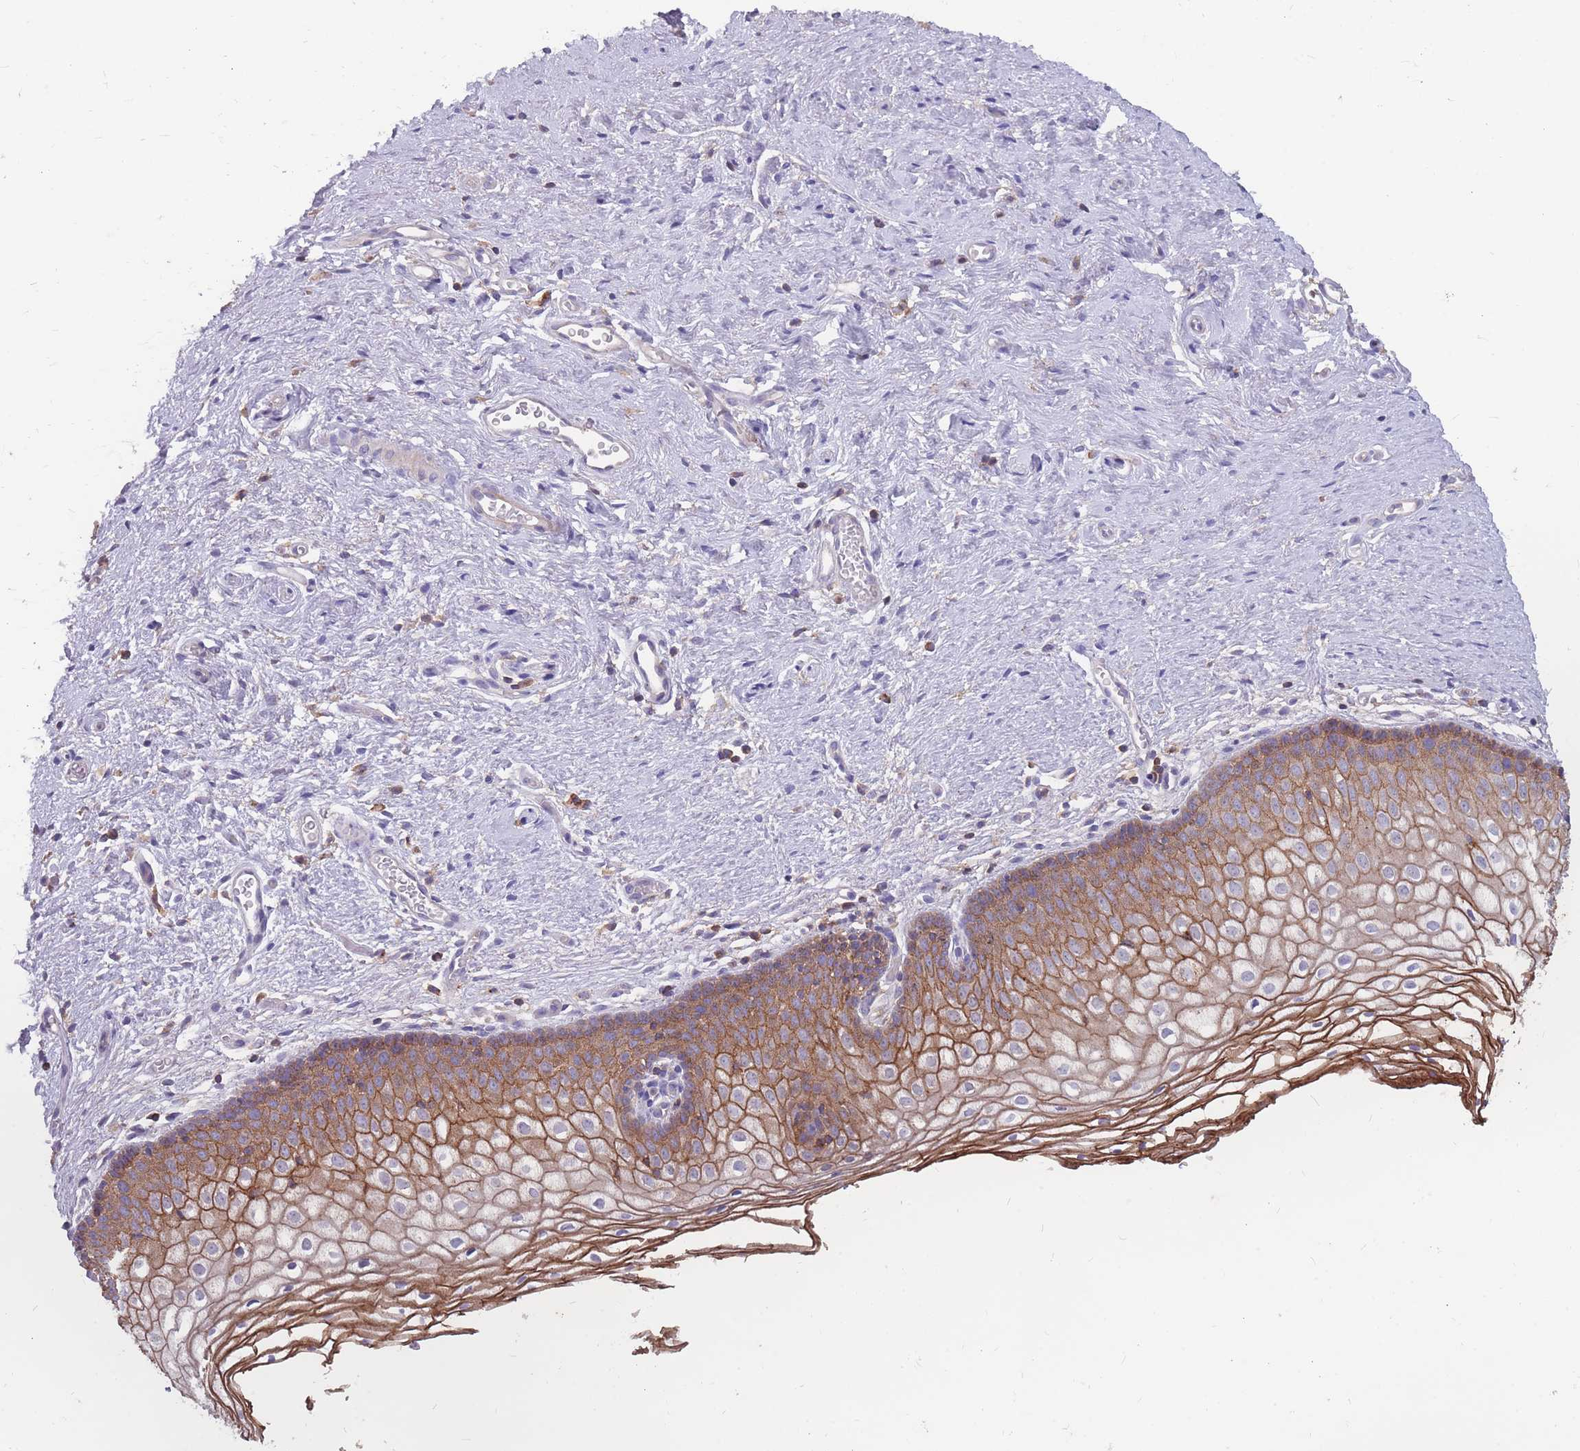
{"staining": {"intensity": "moderate", "quantity": "25%-75%", "location": "cytoplasmic/membranous"}, "tissue": "vagina", "cell_type": "Squamous epithelial cells", "image_type": "normal", "snomed": [{"axis": "morphology", "description": "Normal tissue, NOS"}, {"axis": "topography", "description": "Vagina"}], "caption": "Immunohistochemistry (IHC) micrograph of benign human vagina stained for a protein (brown), which shows medium levels of moderate cytoplasmic/membranous positivity in about 25%-75% of squamous epithelial cells.", "gene": "CD33", "patient": {"sex": "female", "age": 60}}